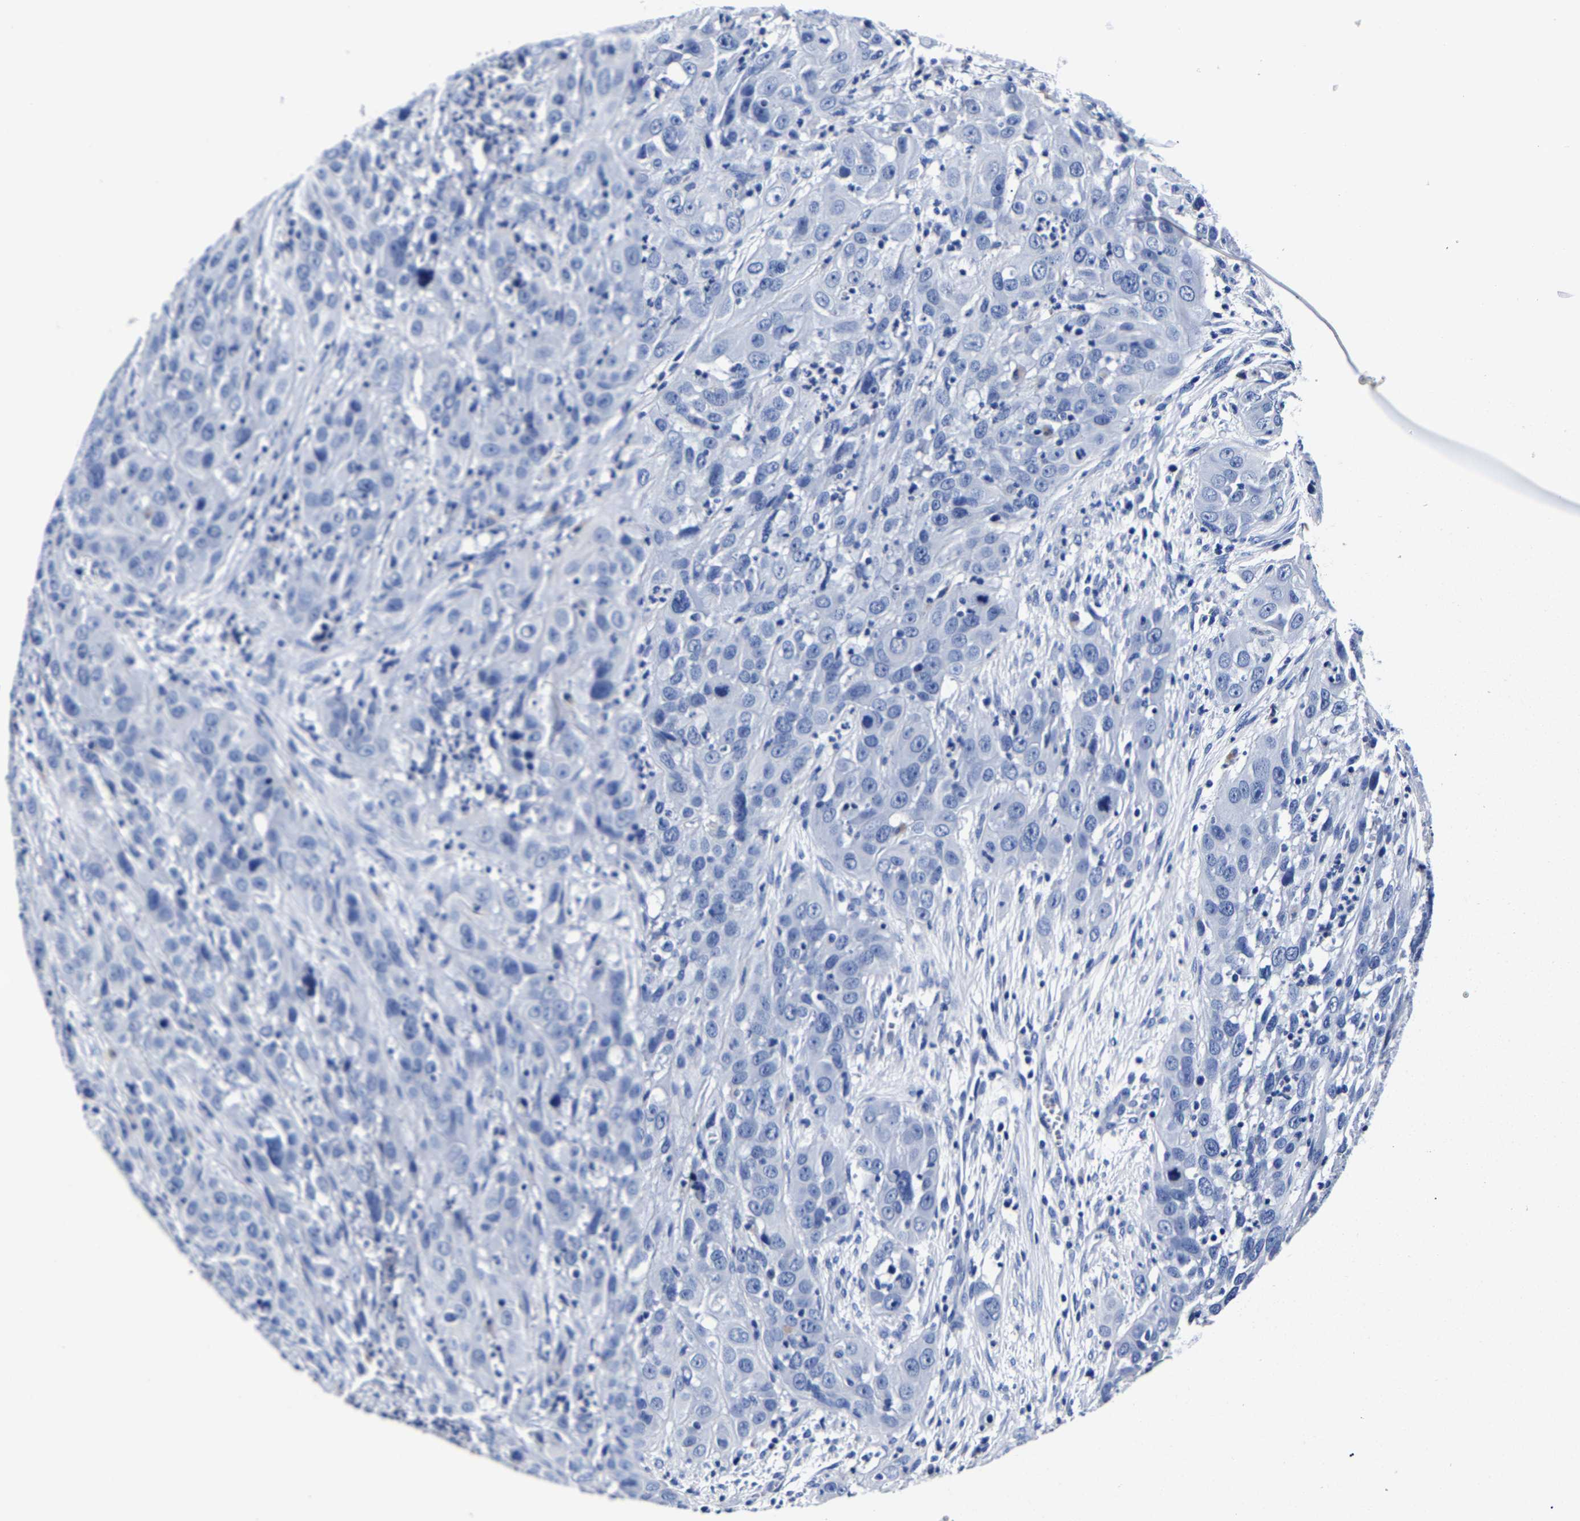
{"staining": {"intensity": "negative", "quantity": "none", "location": "none"}, "tissue": "cervical cancer", "cell_type": "Tumor cells", "image_type": "cancer", "snomed": [{"axis": "morphology", "description": "Squamous cell carcinoma, NOS"}, {"axis": "topography", "description": "Cervix"}], "caption": "The photomicrograph displays no staining of tumor cells in squamous cell carcinoma (cervical). Brightfield microscopy of immunohistochemistry (IHC) stained with DAB (3,3'-diaminobenzidine) (brown) and hematoxylin (blue), captured at high magnification.", "gene": "CPA2", "patient": {"sex": "female", "age": 32}}